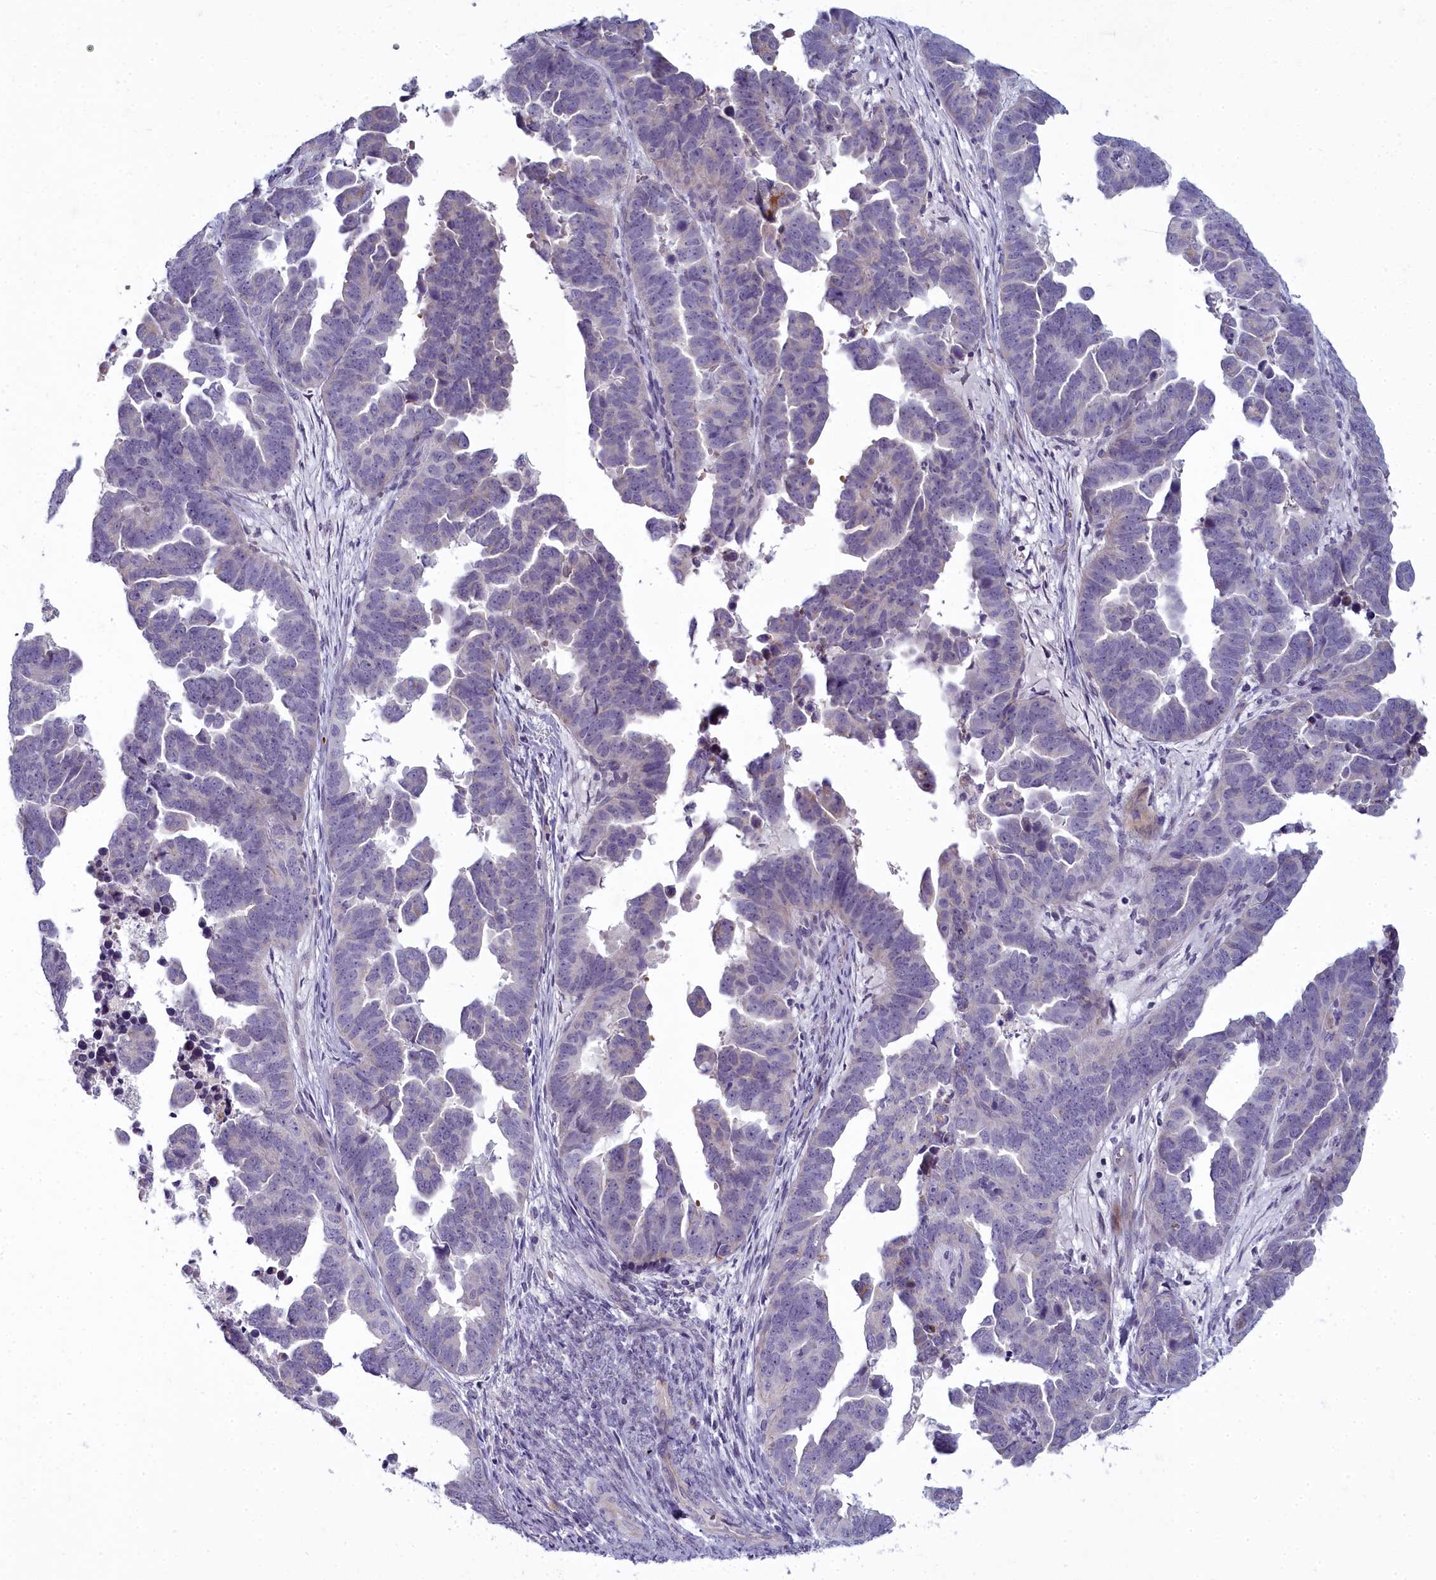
{"staining": {"intensity": "negative", "quantity": "none", "location": "none"}, "tissue": "endometrial cancer", "cell_type": "Tumor cells", "image_type": "cancer", "snomed": [{"axis": "morphology", "description": "Adenocarcinoma, NOS"}, {"axis": "topography", "description": "Endometrium"}], "caption": "This micrograph is of endometrial cancer (adenocarcinoma) stained with IHC to label a protein in brown with the nuclei are counter-stained blue. There is no expression in tumor cells.", "gene": "ARL15", "patient": {"sex": "female", "age": 75}}